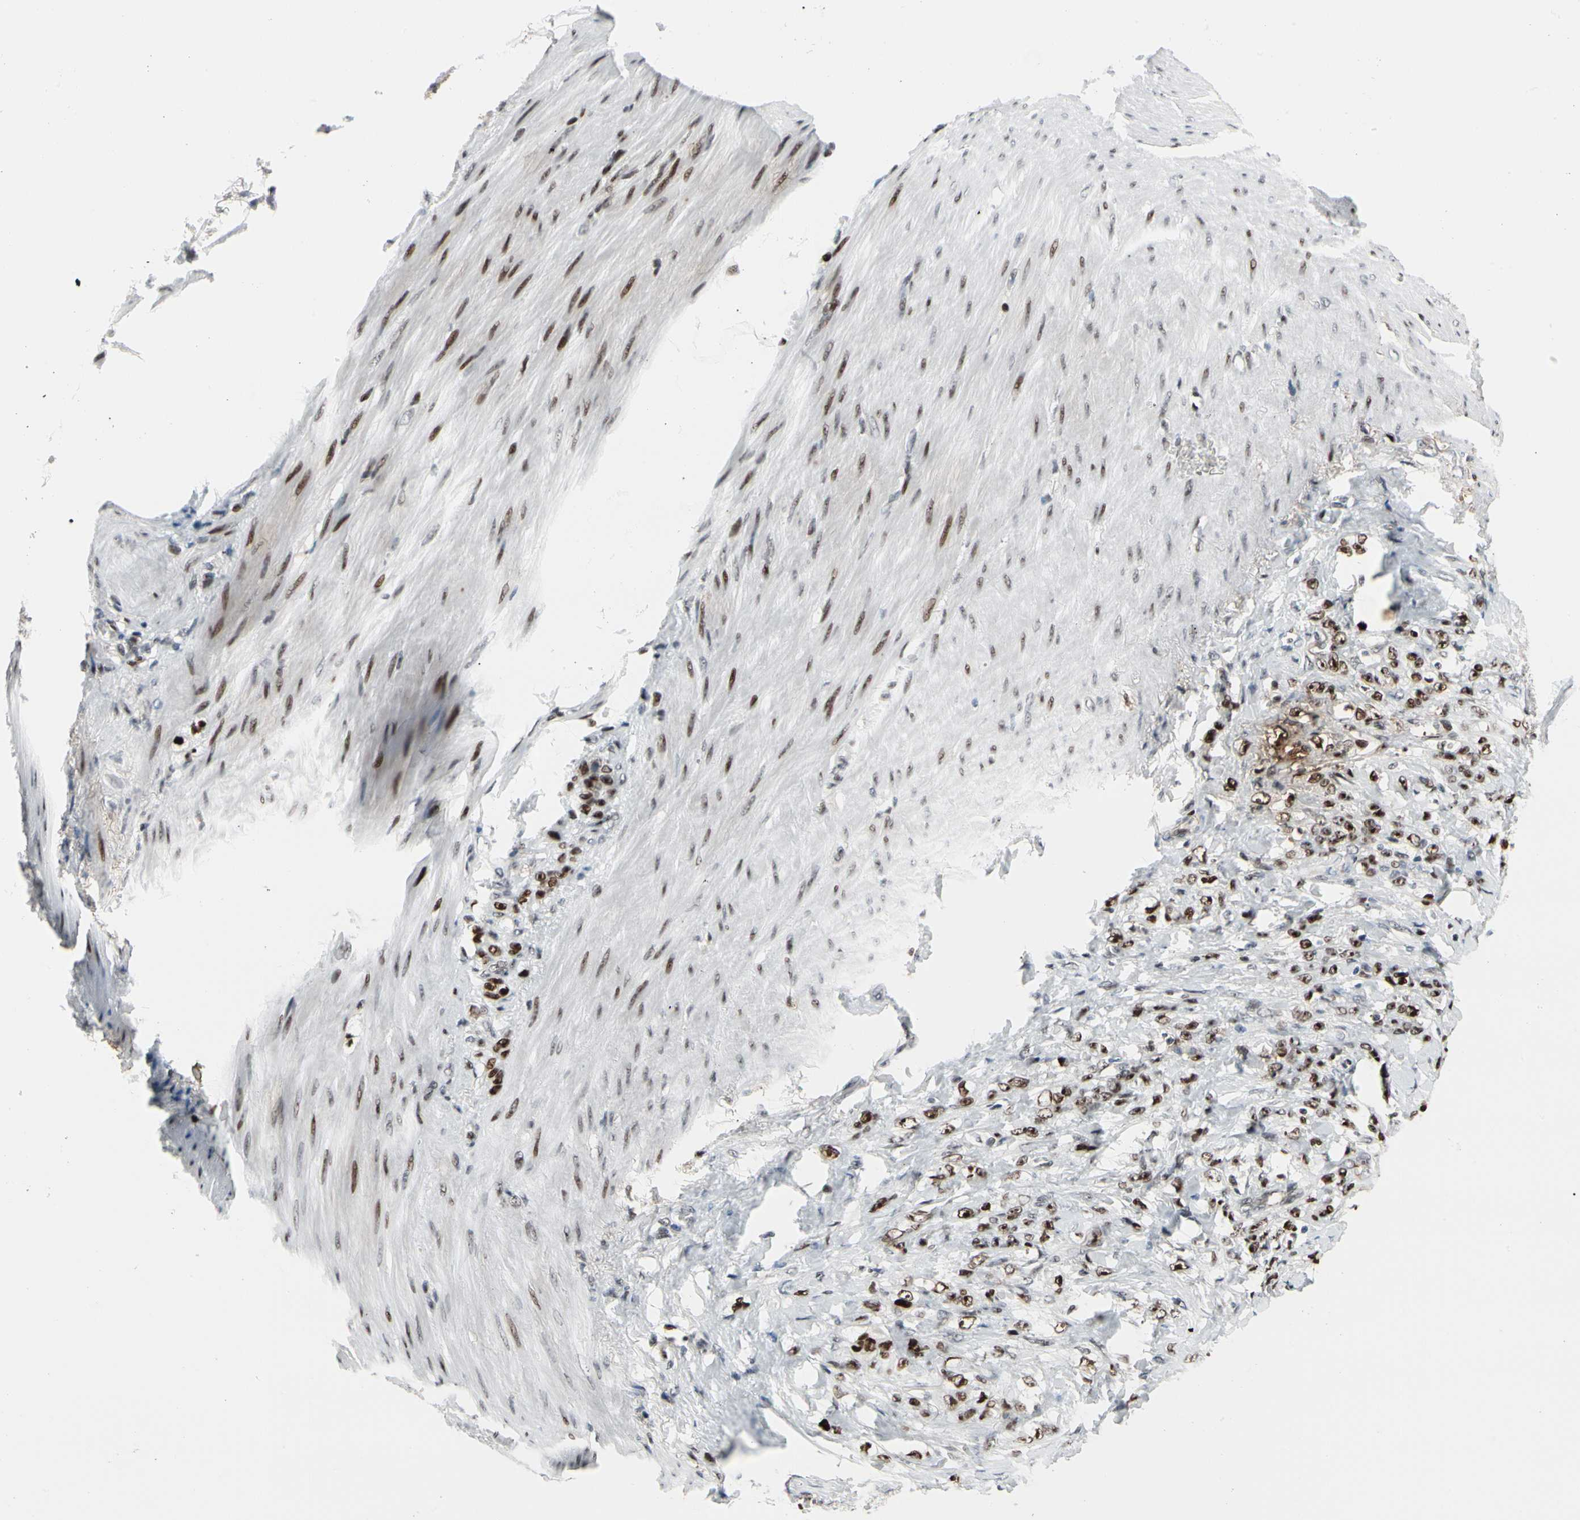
{"staining": {"intensity": "moderate", "quantity": "25%-75%", "location": "nuclear"}, "tissue": "stomach cancer", "cell_type": "Tumor cells", "image_type": "cancer", "snomed": [{"axis": "morphology", "description": "Adenocarcinoma, NOS"}, {"axis": "topography", "description": "Stomach"}], "caption": "Immunohistochemical staining of human stomach cancer (adenocarcinoma) shows medium levels of moderate nuclear protein positivity in approximately 25%-75% of tumor cells.", "gene": "FOXO3", "patient": {"sex": "male", "age": 82}}